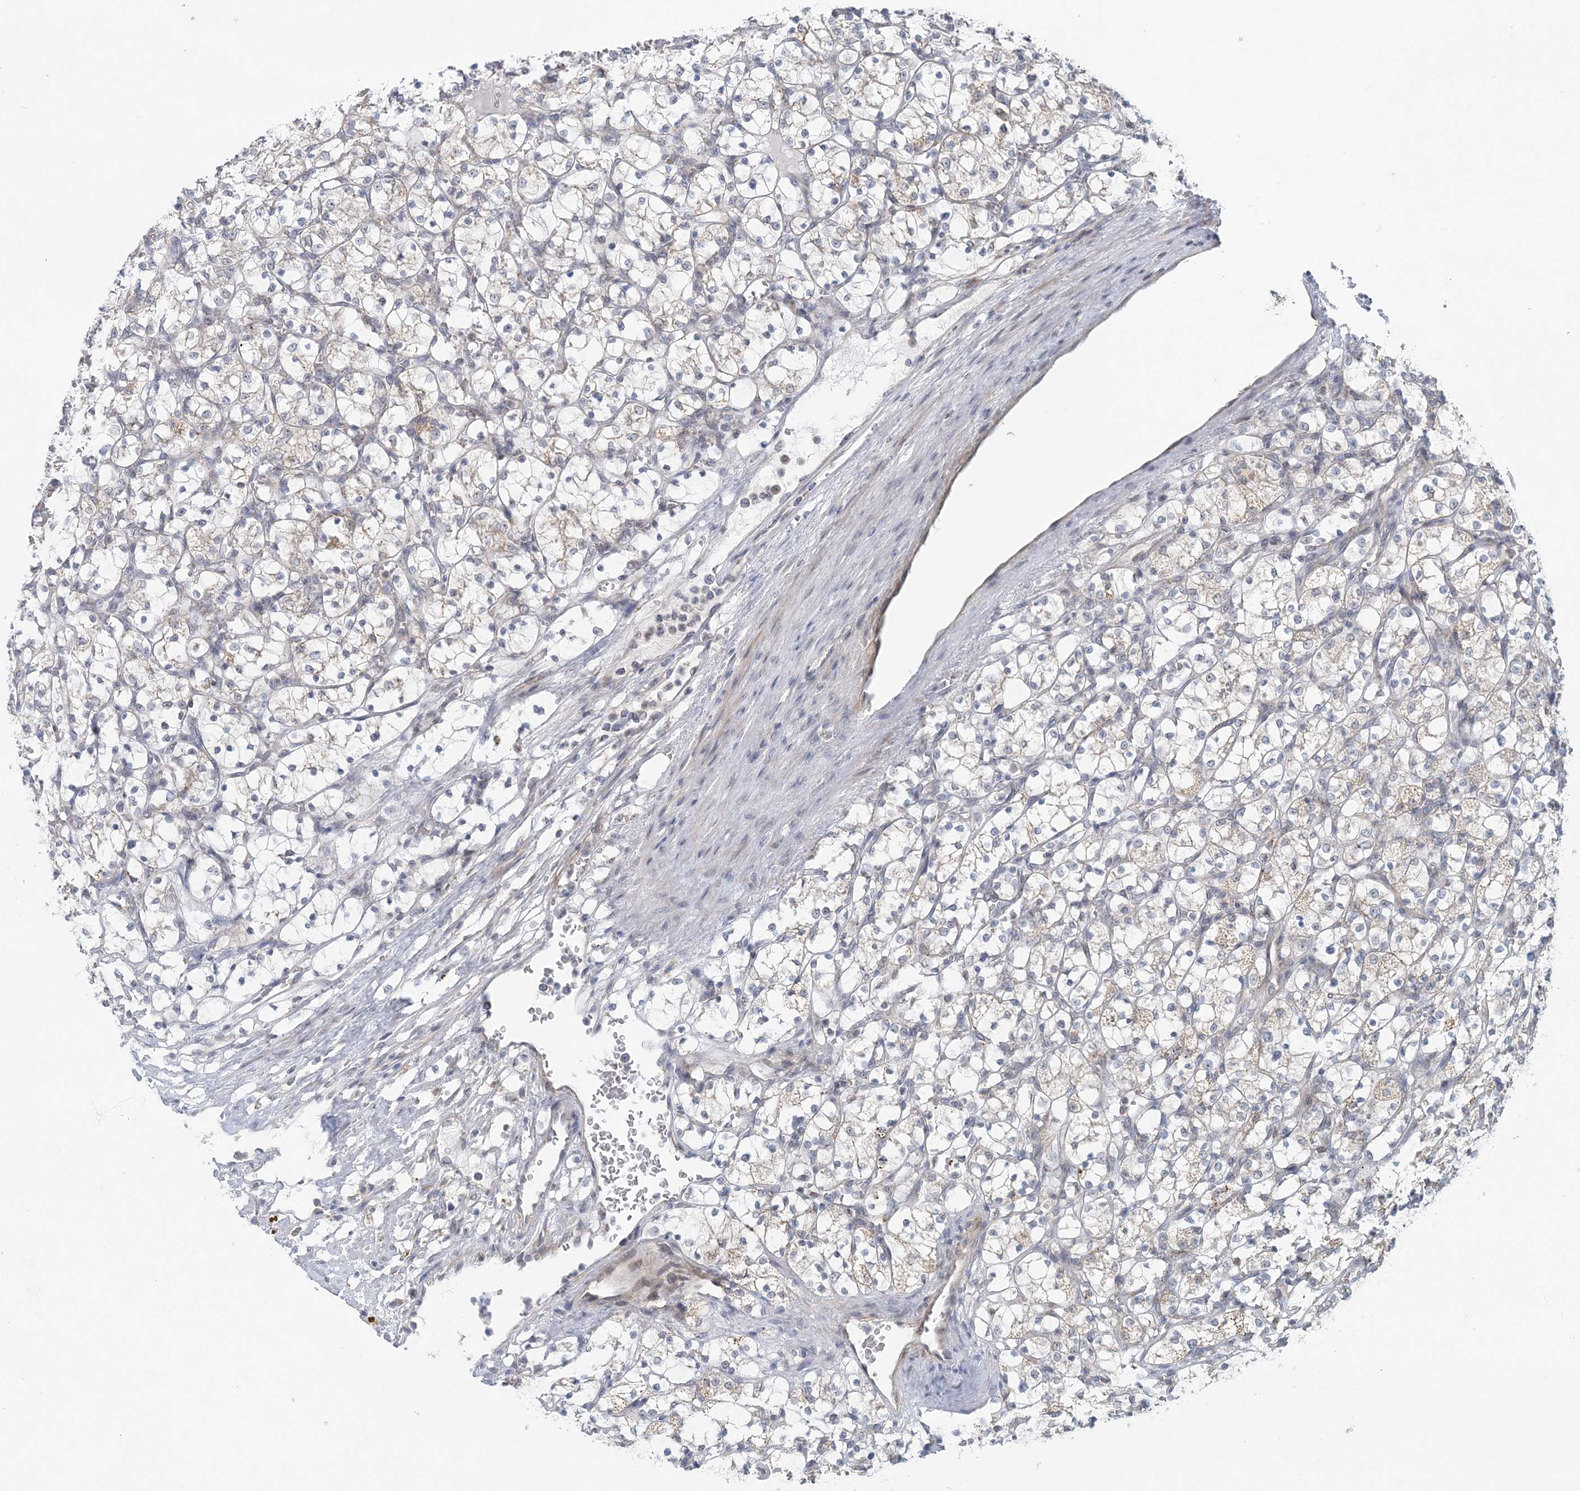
{"staining": {"intensity": "weak", "quantity": "<25%", "location": "cytoplasmic/membranous"}, "tissue": "renal cancer", "cell_type": "Tumor cells", "image_type": "cancer", "snomed": [{"axis": "morphology", "description": "Adenocarcinoma, NOS"}, {"axis": "topography", "description": "Kidney"}], "caption": "DAB (3,3'-diaminobenzidine) immunohistochemical staining of adenocarcinoma (renal) displays no significant staining in tumor cells.", "gene": "RNF150", "patient": {"sex": "female", "age": 69}}